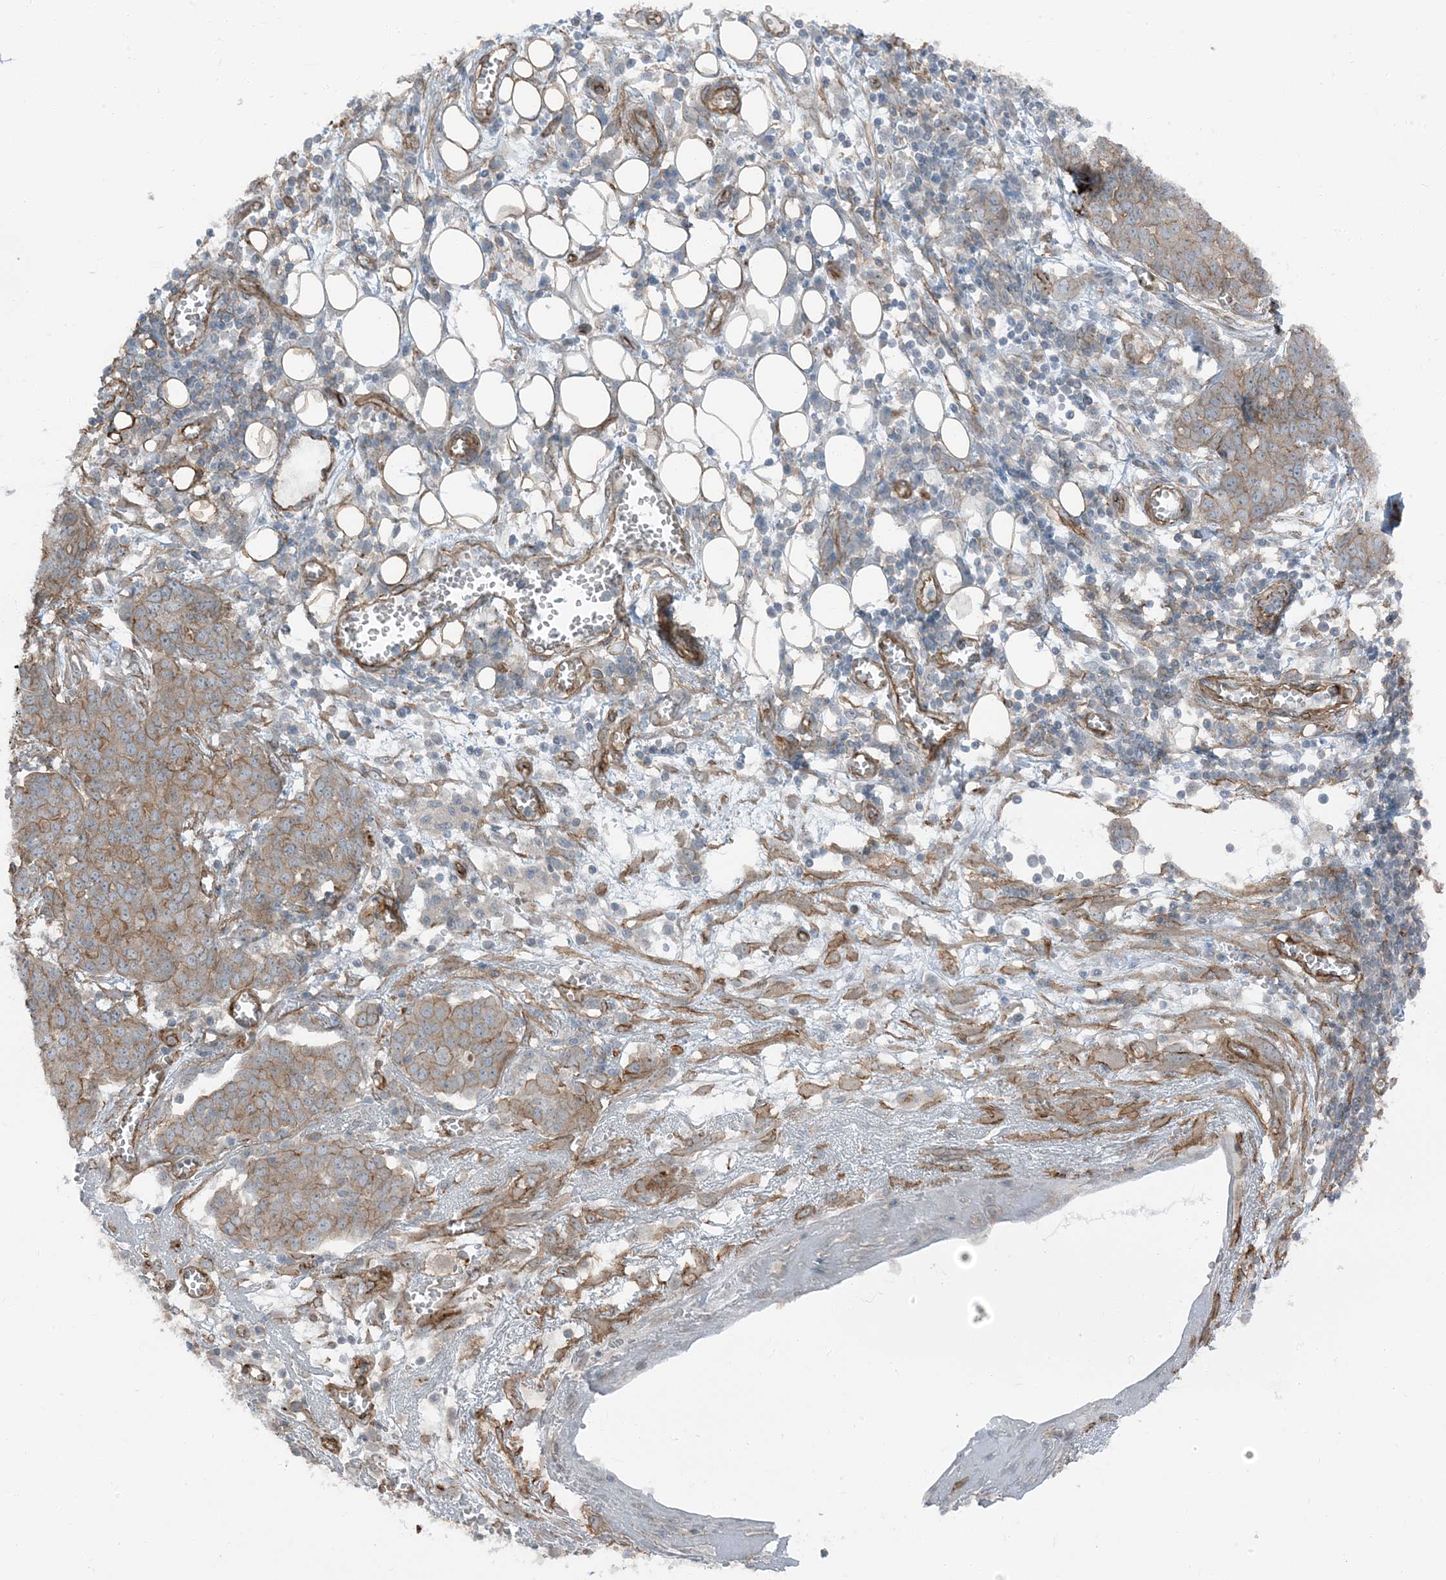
{"staining": {"intensity": "moderate", "quantity": ">75%", "location": "cytoplasmic/membranous"}, "tissue": "ovarian cancer", "cell_type": "Tumor cells", "image_type": "cancer", "snomed": [{"axis": "morphology", "description": "Cystadenocarcinoma, serous, NOS"}, {"axis": "topography", "description": "Soft tissue"}, {"axis": "topography", "description": "Ovary"}], "caption": "Tumor cells demonstrate medium levels of moderate cytoplasmic/membranous expression in approximately >75% of cells in ovarian cancer.", "gene": "ZFP90", "patient": {"sex": "female", "age": 57}}